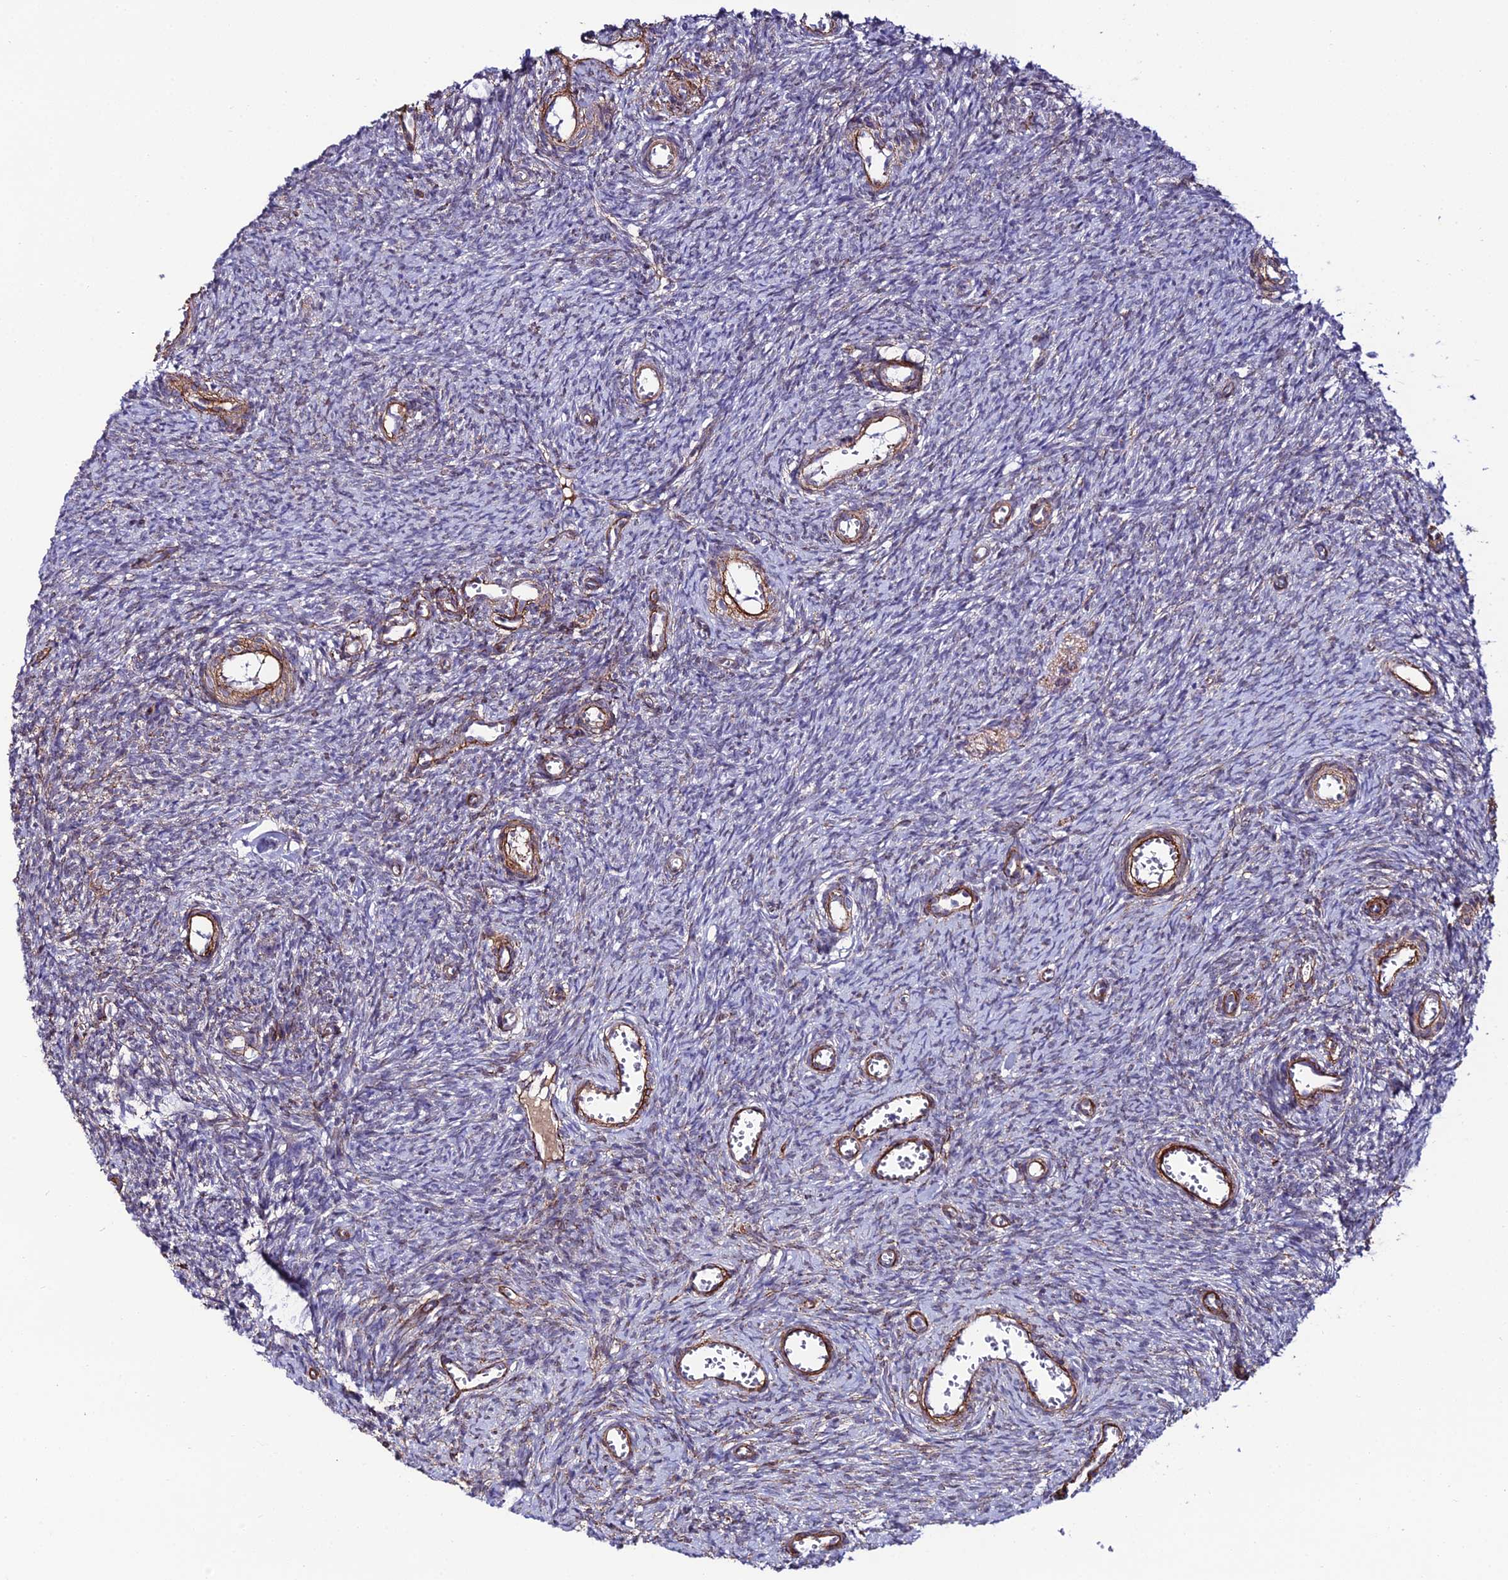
{"staining": {"intensity": "moderate", "quantity": "25%-75%", "location": "cytoplasmic/membranous"}, "tissue": "ovary", "cell_type": "Ovarian stroma cells", "image_type": "normal", "snomed": [{"axis": "morphology", "description": "Normal tissue, NOS"}, {"axis": "topography", "description": "Ovary"}], "caption": "High-power microscopy captured an IHC image of benign ovary, revealing moderate cytoplasmic/membranous expression in approximately 25%-75% of ovarian stroma cells.", "gene": "SYT15B", "patient": {"sex": "female", "age": 44}}